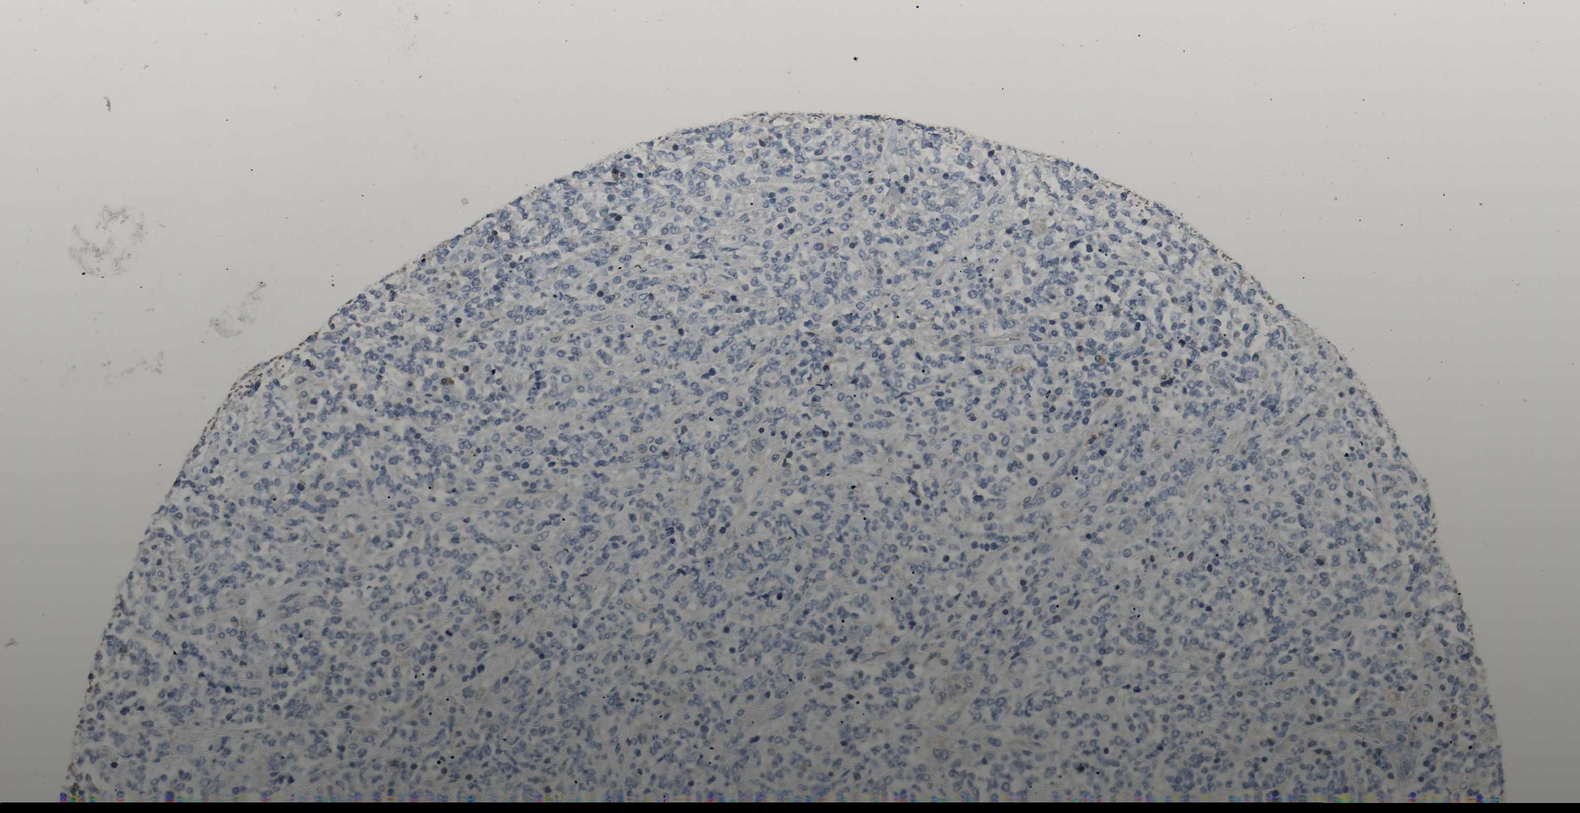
{"staining": {"intensity": "negative", "quantity": "none", "location": "none"}, "tissue": "lymphoma", "cell_type": "Tumor cells", "image_type": "cancer", "snomed": [{"axis": "morphology", "description": "Malignant lymphoma, non-Hodgkin's type, High grade"}, {"axis": "topography", "description": "Soft tissue"}], "caption": "Lymphoma was stained to show a protein in brown. There is no significant positivity in tumor cells. (Stains: DAB immunohistochemistry with hematoxylin counter stain, Microscopy: brightfield microscopy at high magnification).", "gene": "TNFRSF14", "patient": {"sex": "male", "age": 18}}